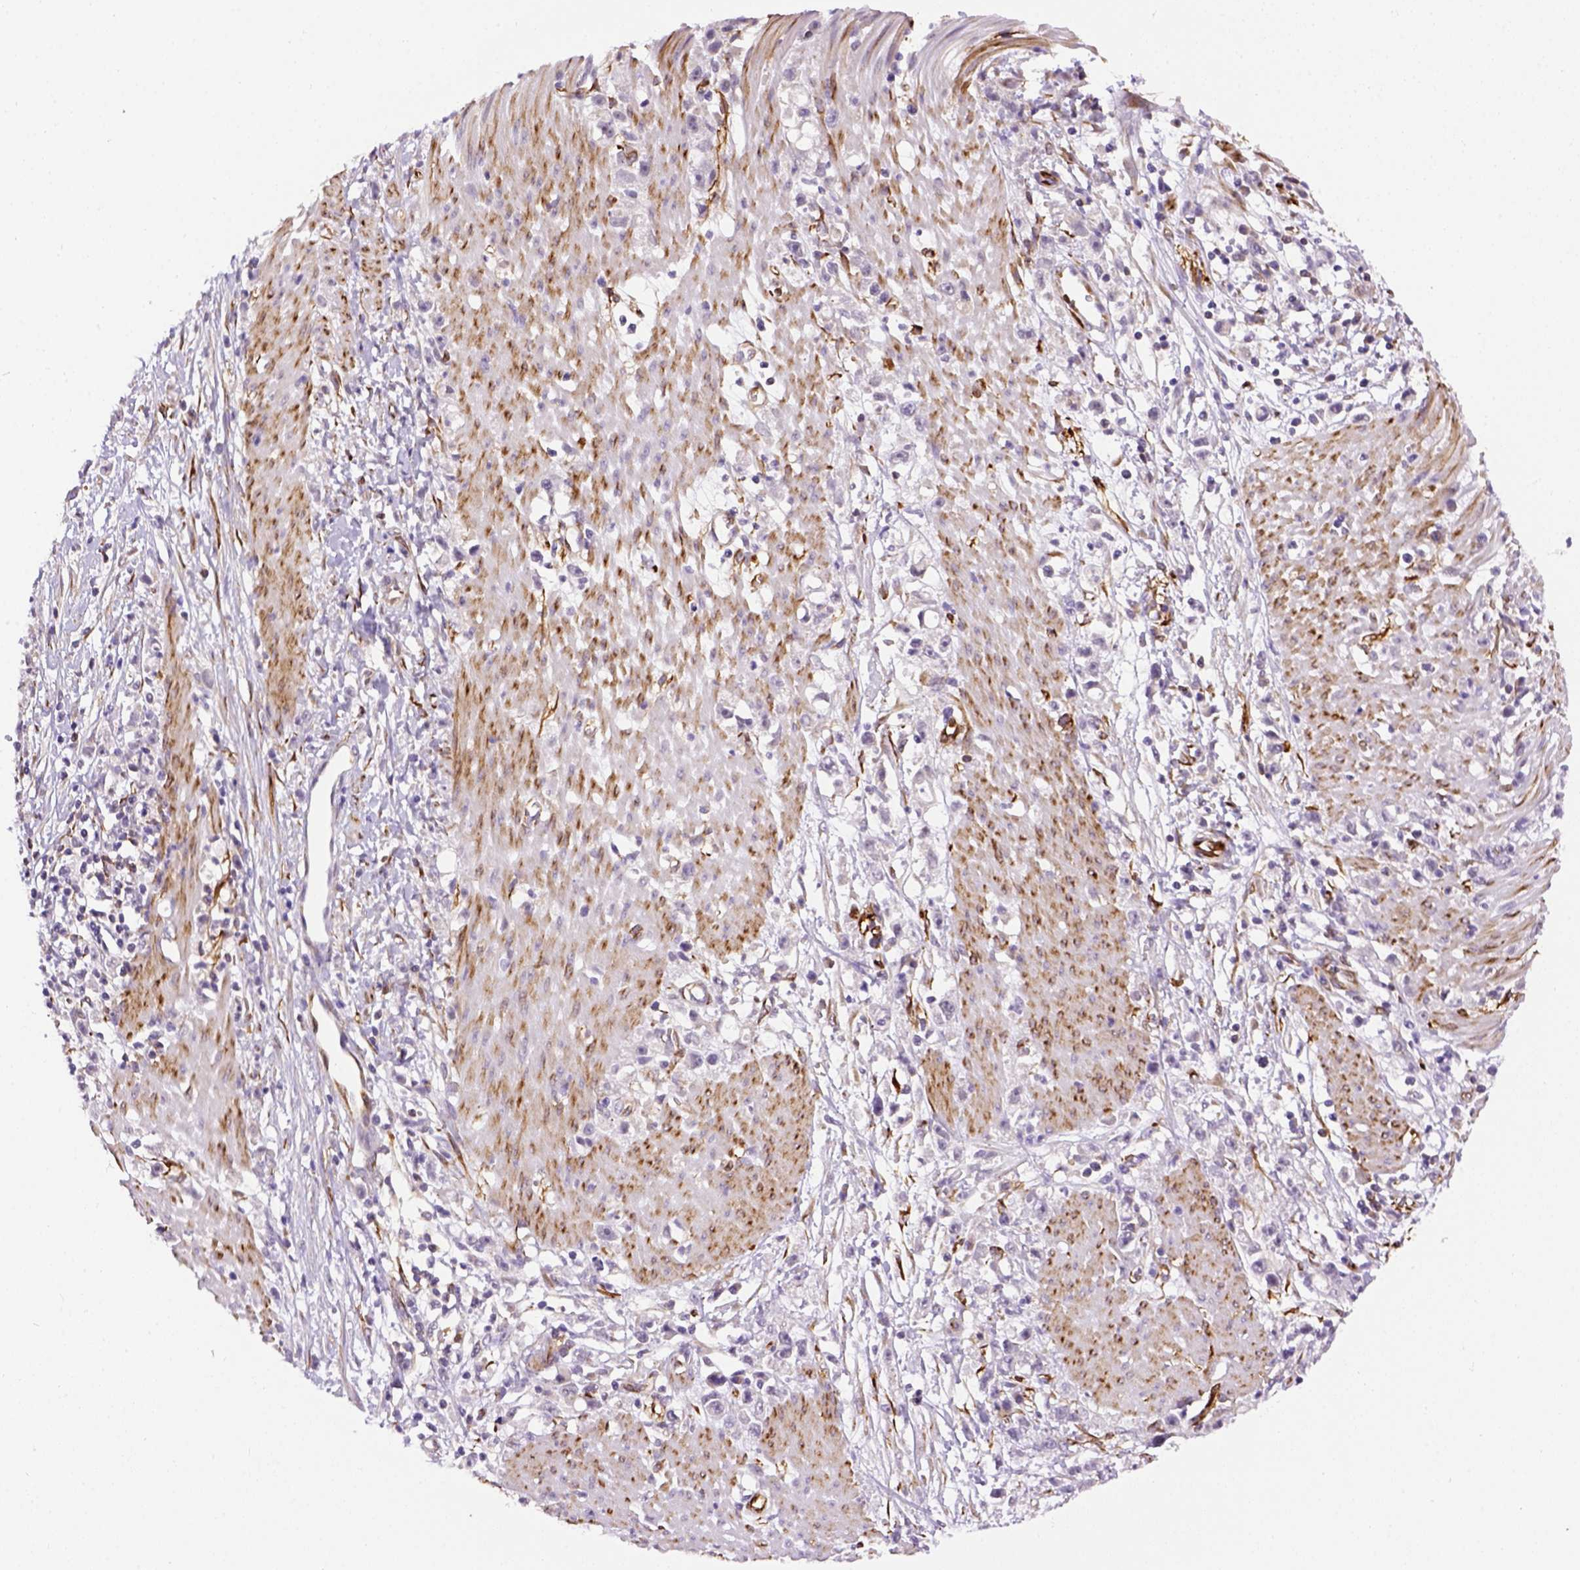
{"staining": {"intensity": "negative", "quantity": "none", "location": "none"}, "tissue": "stomach cancer", "cell_type": "Tumor cells", "image_type": "cancer", "snomed": [{"axis": "morphology", "description": "Adenocarcinoma, NOS"}, {"axis": "topography", "description": "Stomach"}], "caption": "DAB immunohistochemical staining of human stomach cancer (adenocarcinoma) exhibits no significant expression in tumor cells.", "gene": "KAZN", "patient": {"sex": "female", "age": 59}}